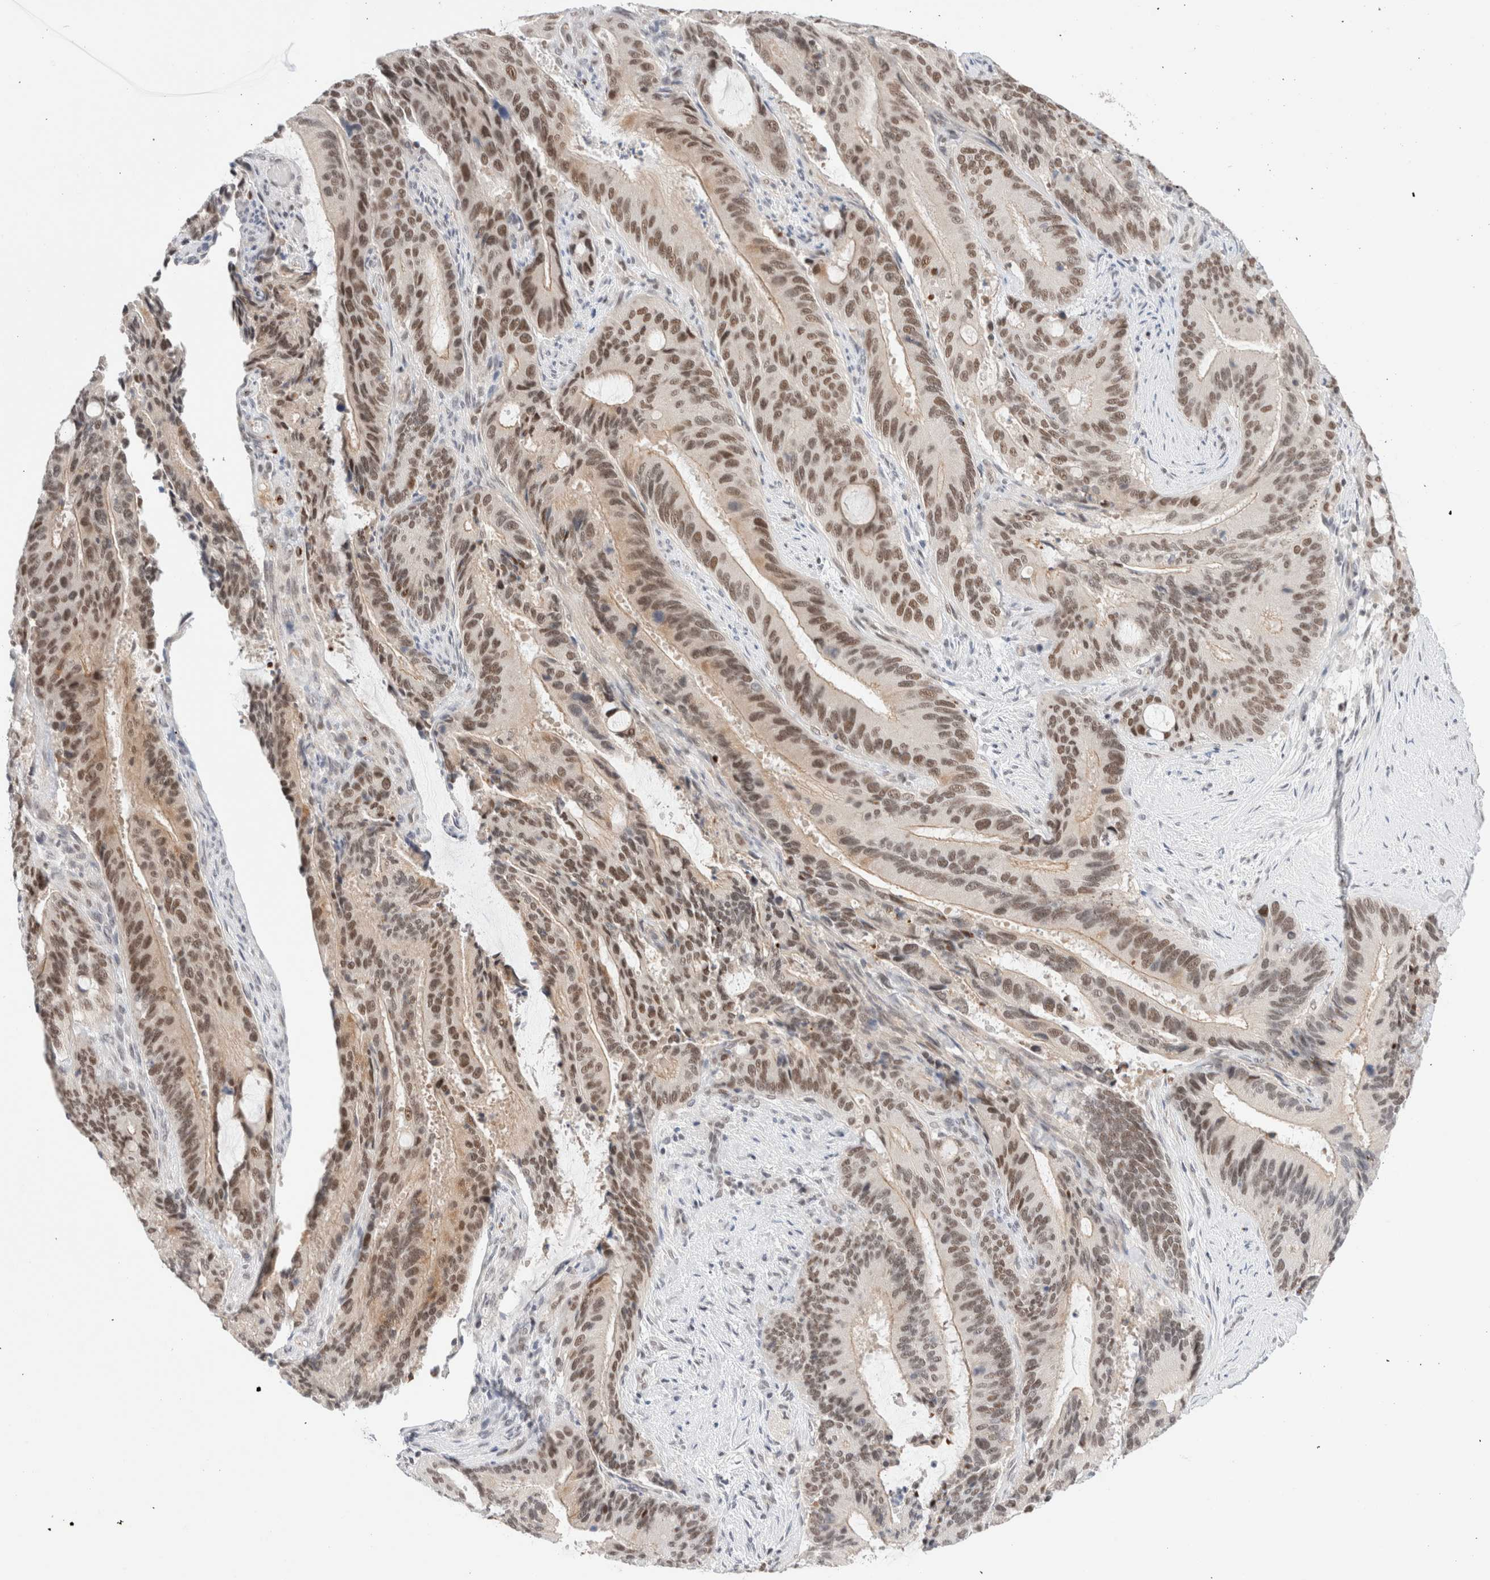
{"staining": {"intensity": "moderate", "quantity": ">75%", "location": "nuclear"}, "tissue": "liver cancer", "cell_type": "Tumor cells", "image_type": "cancer", "snomed": [{"axis": "morphology", "description": "Normal tissue, NOS"}, {"axis": "morphology", "description": "Cholangiocarcinoma"}, {"axis": "topography", "description": "Liver"}, {"axis": "topography", "description": "Peripheral nerve tissue"}], "caption": "The micrograph shows staining of liver cancer, revealing moderate nuclear protein positivity (brown color) within tumor cells. (DAB = brown stain, brightfield microscopy at high magnification).", "gene": "GATAD2A", "patient": {"sex": "female", "age": 73}}